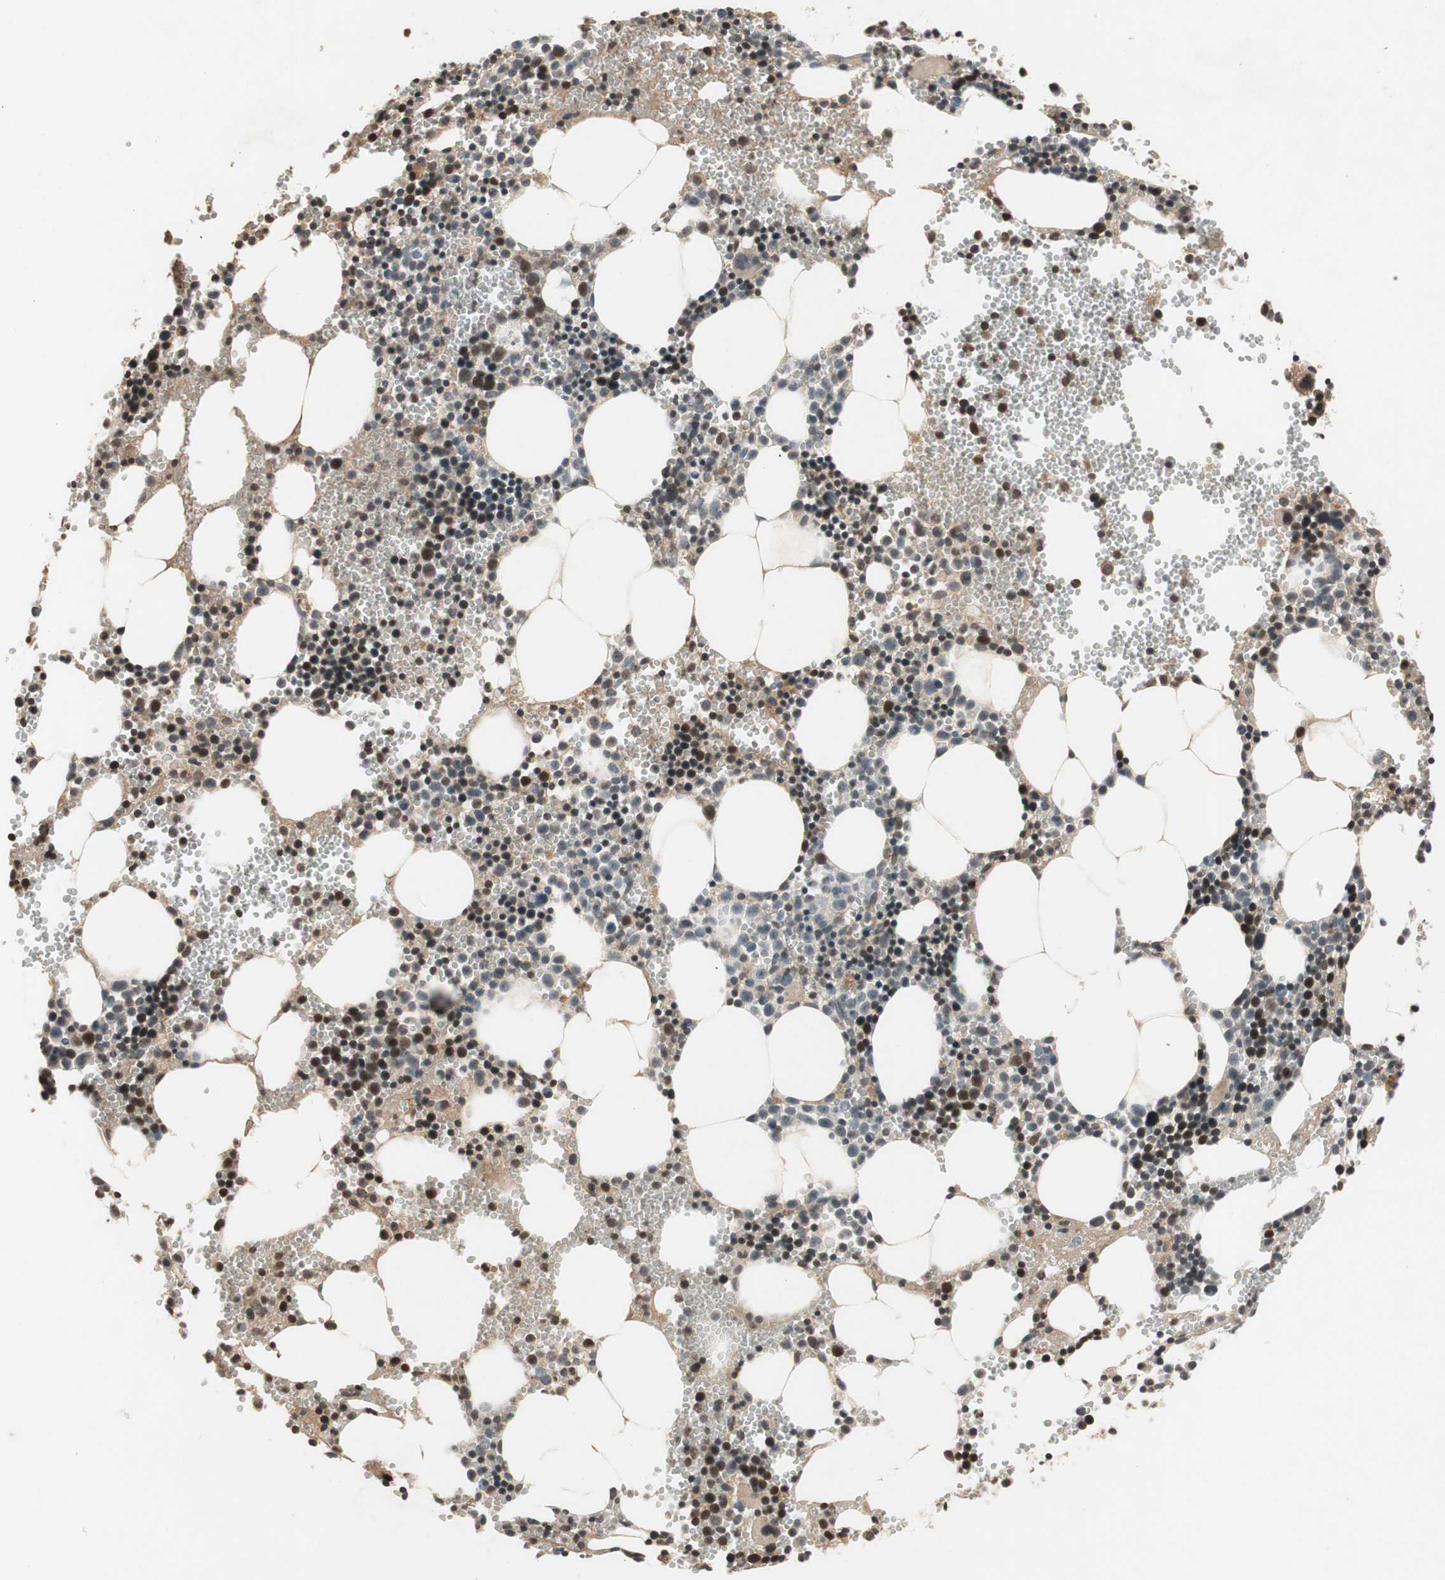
{"staining": {"intensity": "moderate", "quantity": "25%-75%", "location": "cytoplasmic/membranous,nuclear"}, "tissue": "bone marrow", "cell_type": "Hematopoietic cells", "image_type": "normal", "snomed": [{"axis": "morphology", "description": "Normal tissue, NOS"}, {"axis": "morphology", "description": "Inflammation, NOS"}, {"axis": "topography", "description": "Bone marrow"}], "caption": "Brown immunohistochemical staining in unremarkable bone marrow exhibits moderate cytoplasmic/membranous,nuclear expression in approximately 25%-75% of hematopoietic cells. The staining was performed using DAB, with brown indicating positive protein expression. Nuclei are stained blue with hematoxylin.", "gene": "GCLM", "patient": {"sex": "male", "age": 42}}